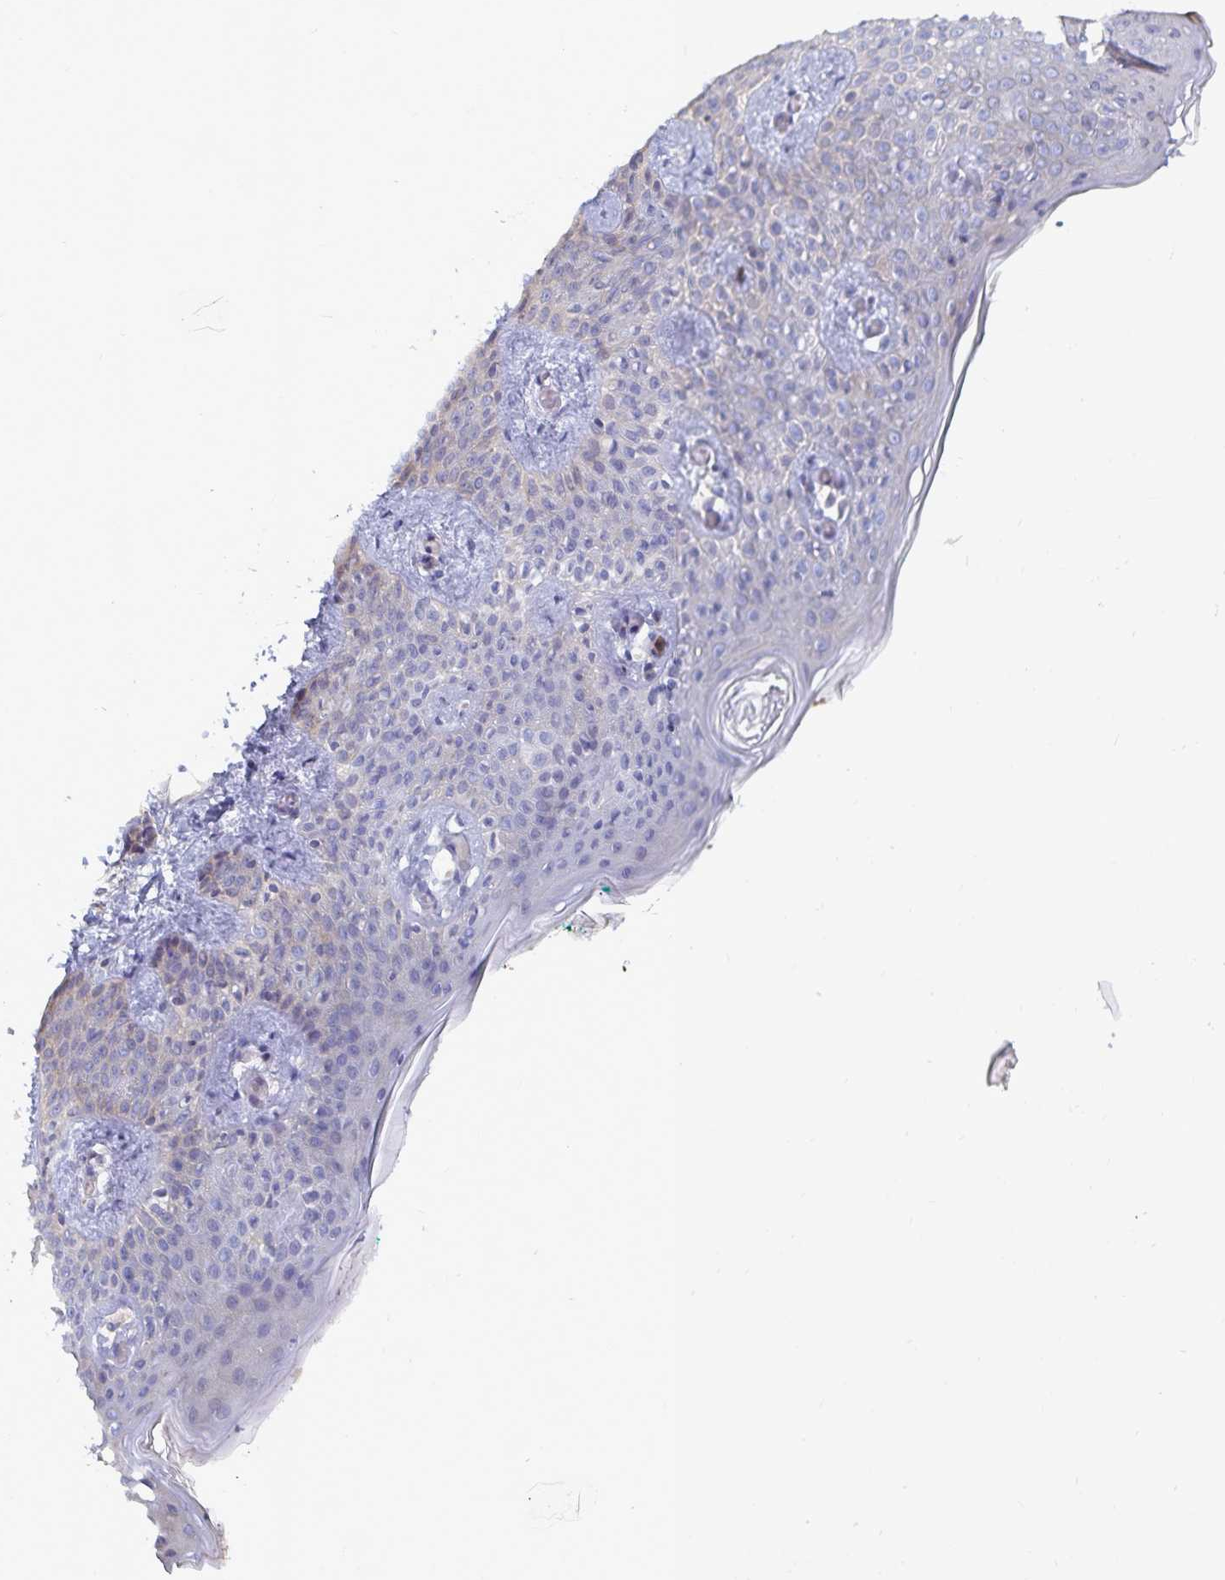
{"staining": {"intensity": "negative", "quantity": "none", "location": "none"}, "tissue": "skin", "cell_type": "Fibroblasts", "image_type": "normal", "snomed": [{"axis": "morphology", "description": "Normal tissue, NOS"}, {"axis": "topography", "description": "Skin"}], "caption": "Fibroblasts show no significant positivity in benign skin. (DAB IHC, high magnification).", "gene": "PIK3CD", "patient": {"sex": "male", "age": 16}}